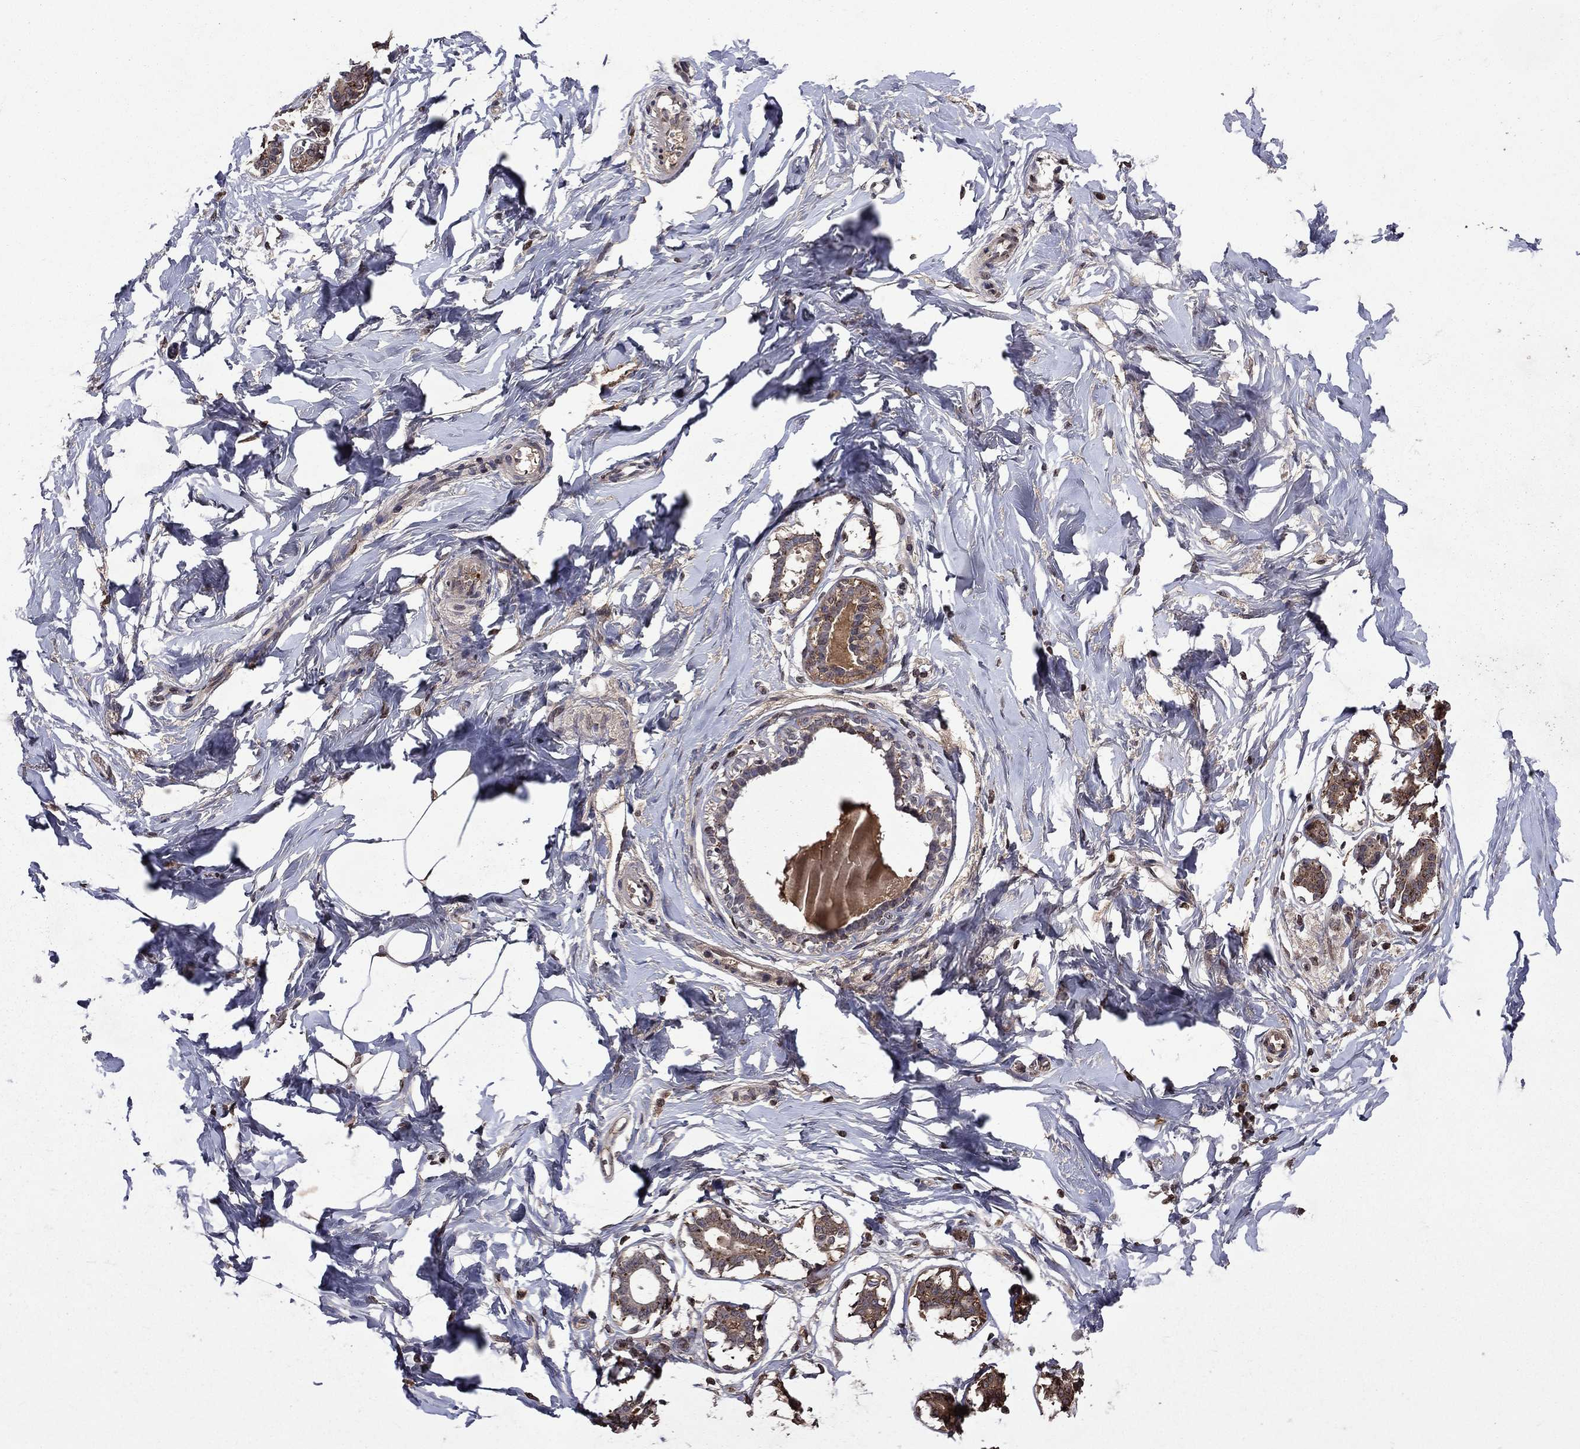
{"staining": {"intensity": "negative", "quantity": "none", "location": "none"}, "tissue": "breast", "cell_type": "Adipocytes", "image_type": "normal", "snomed": [{"axis": "morphology", "description": "Normal tissue, NOS"}, {"axis": "morphology", "description": "Lobular carcinoma, in situ"}, {"axis": "topography", "description": "Breast"}], "caption": "Immunohistochemistry photomicrograph of unremarkable human breast stained for a protein (brown), which displays no positivity in adipocytes.", "gene": "NLGN1", "patient": {"sex": "female", "age": 35}}